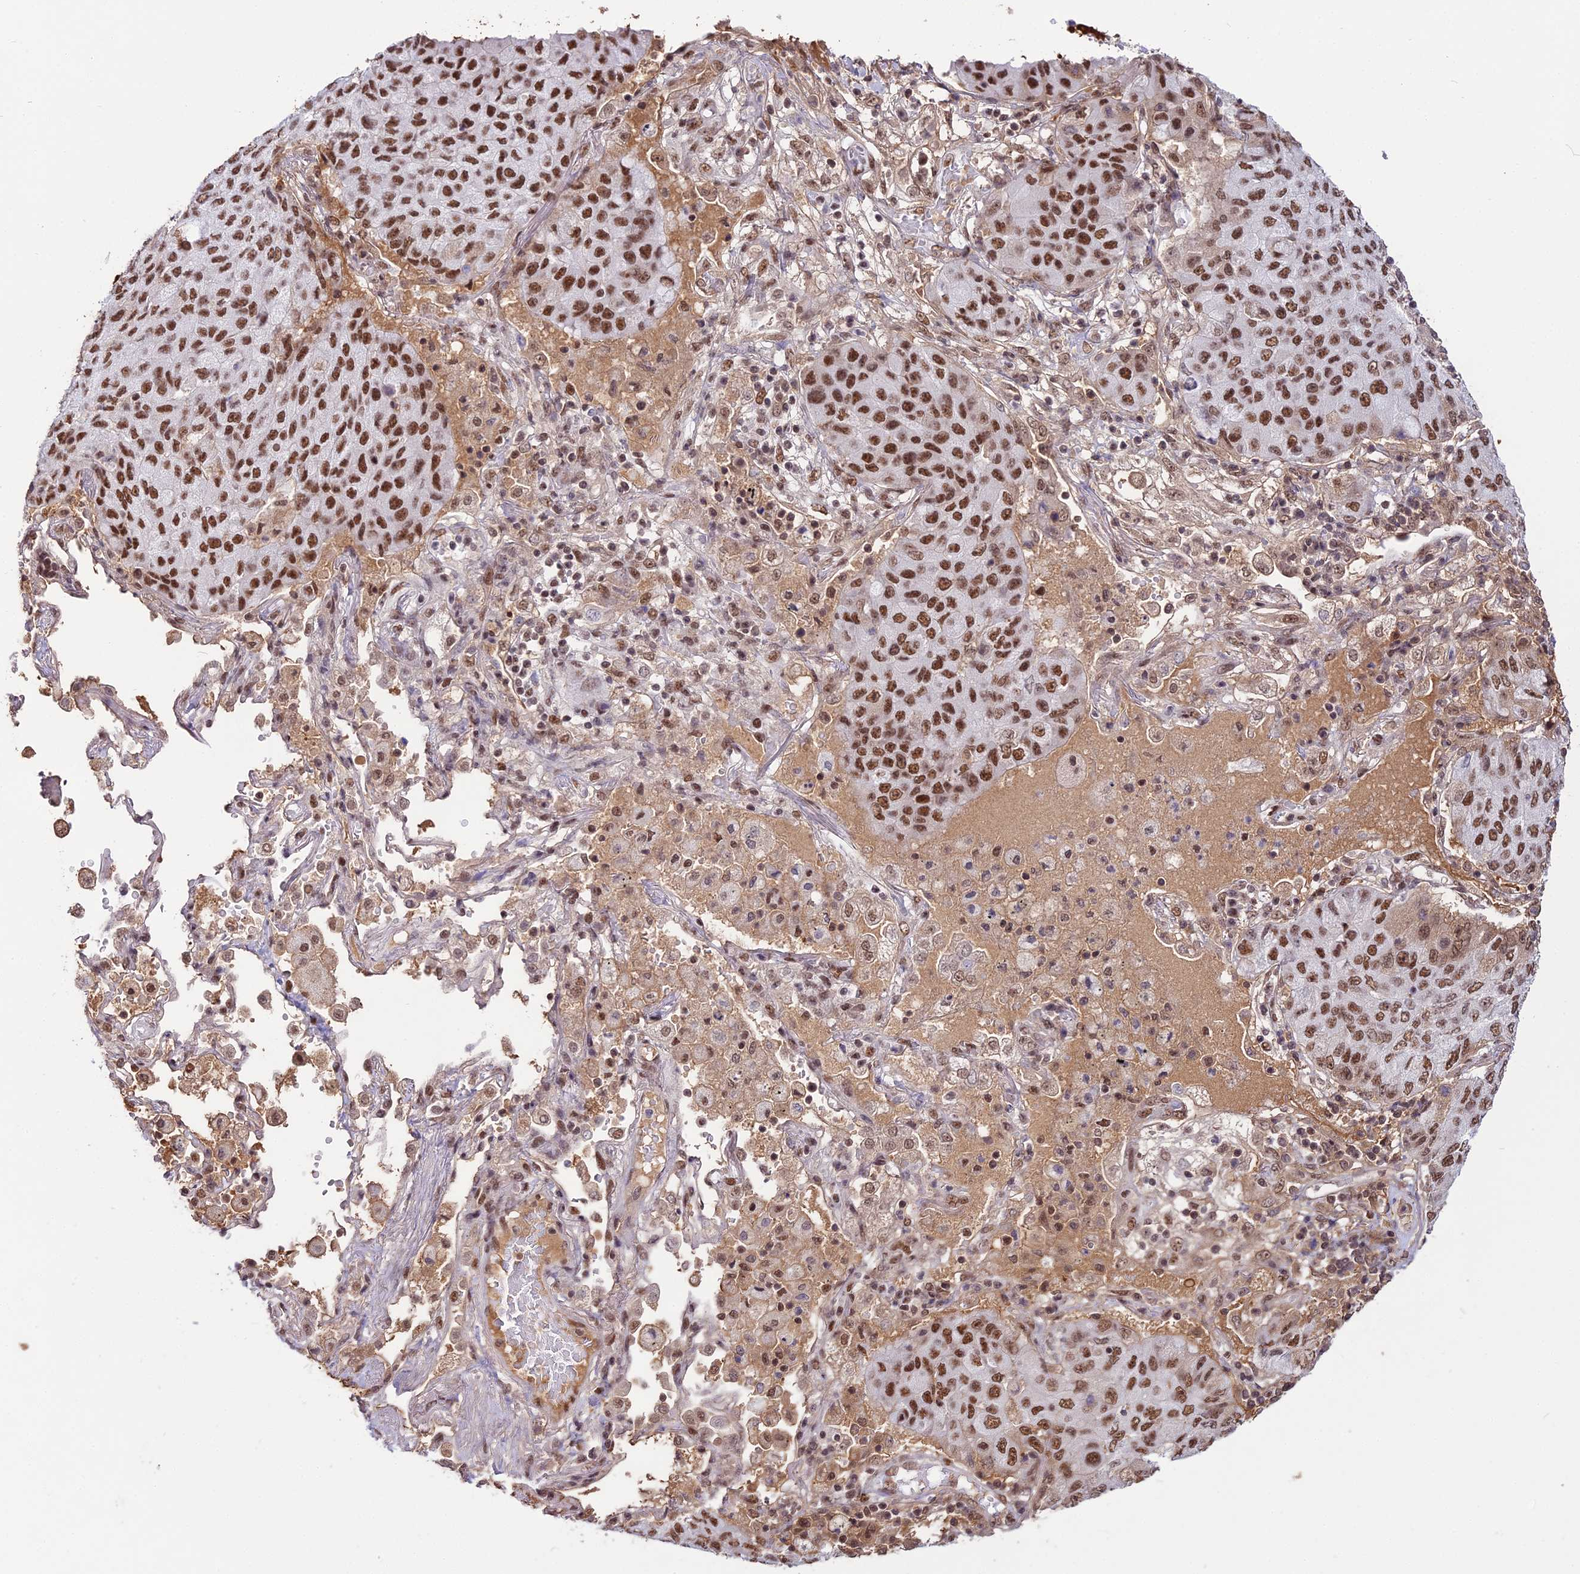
{"staining": {"intensity": "strong", "quantity": ">75%", "location": "nuclear"}, "tissue": "lung cancer", "cell_type": "Tumor cells", "image_type": "cancer", "snomed": [{"axis": "morphology", "description": "Squamous cell carcinoma, NOS"}, {"axis": "topography", "description": "Lung"}], "caption": "Squamous cell carcinoma (lung) stained with a brown dye exhibits strong nuclear positive expression in about >75% of tumor cells.", "gene": "RBM12", "patient": {"sex": "male", "age": 74}}